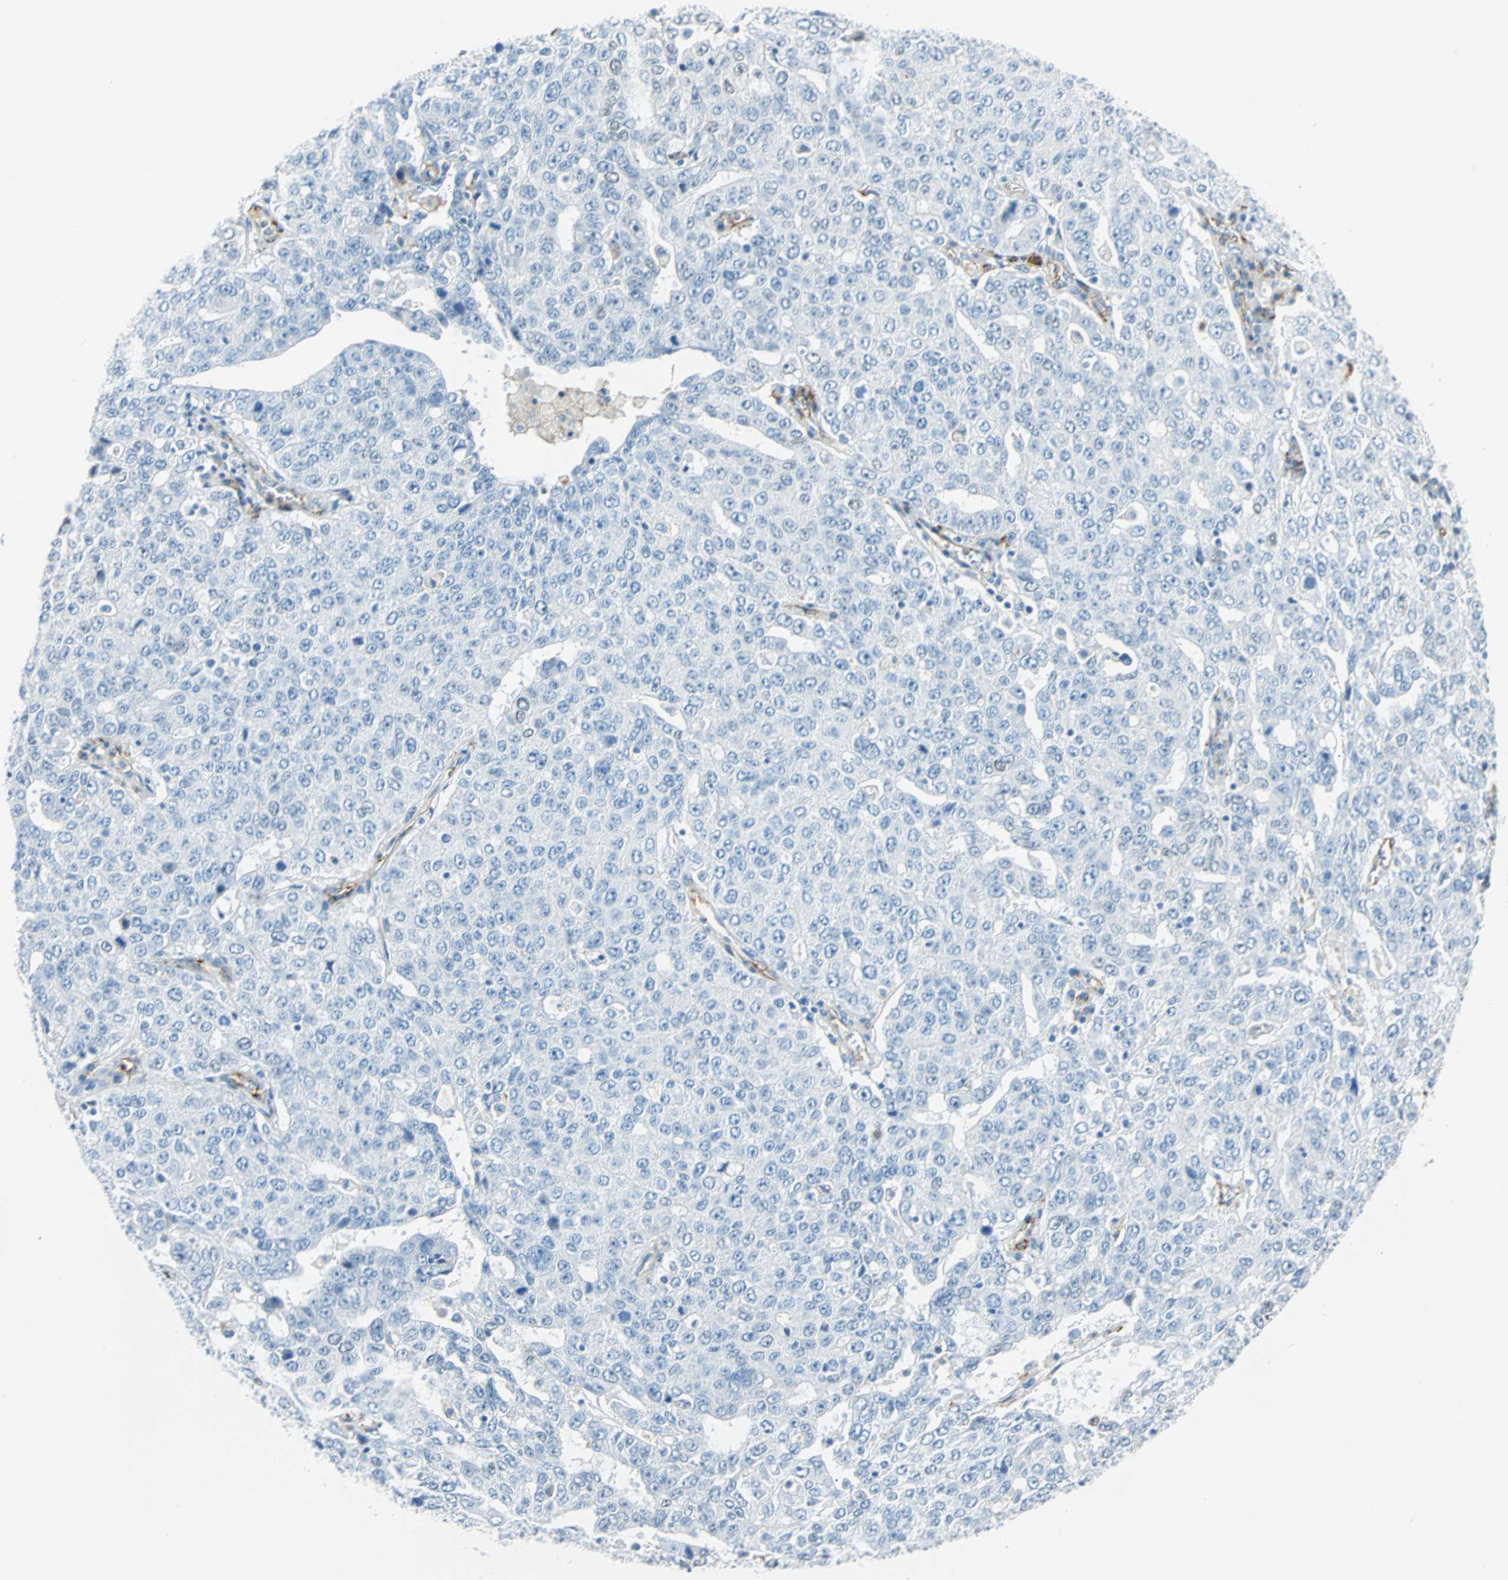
{"staining": {"intensity": "negative", "quantity": "none", "location": "none"}, "tissue": "ovarian cancer", "cell_type": "Tumor cells", "image_type": "cancer", "snomed": [{"axis": "morphology", "description": "Carcinoma, endometroid"}, {"axis": "topography", "description": "Ovary"}], "caption": "Ovarian endometroid carcinoma stained for a protein using IHC displays no expression tumor cells.", "gene": "VPS9D1", "patient": {"sex": "female", "age": 62}}